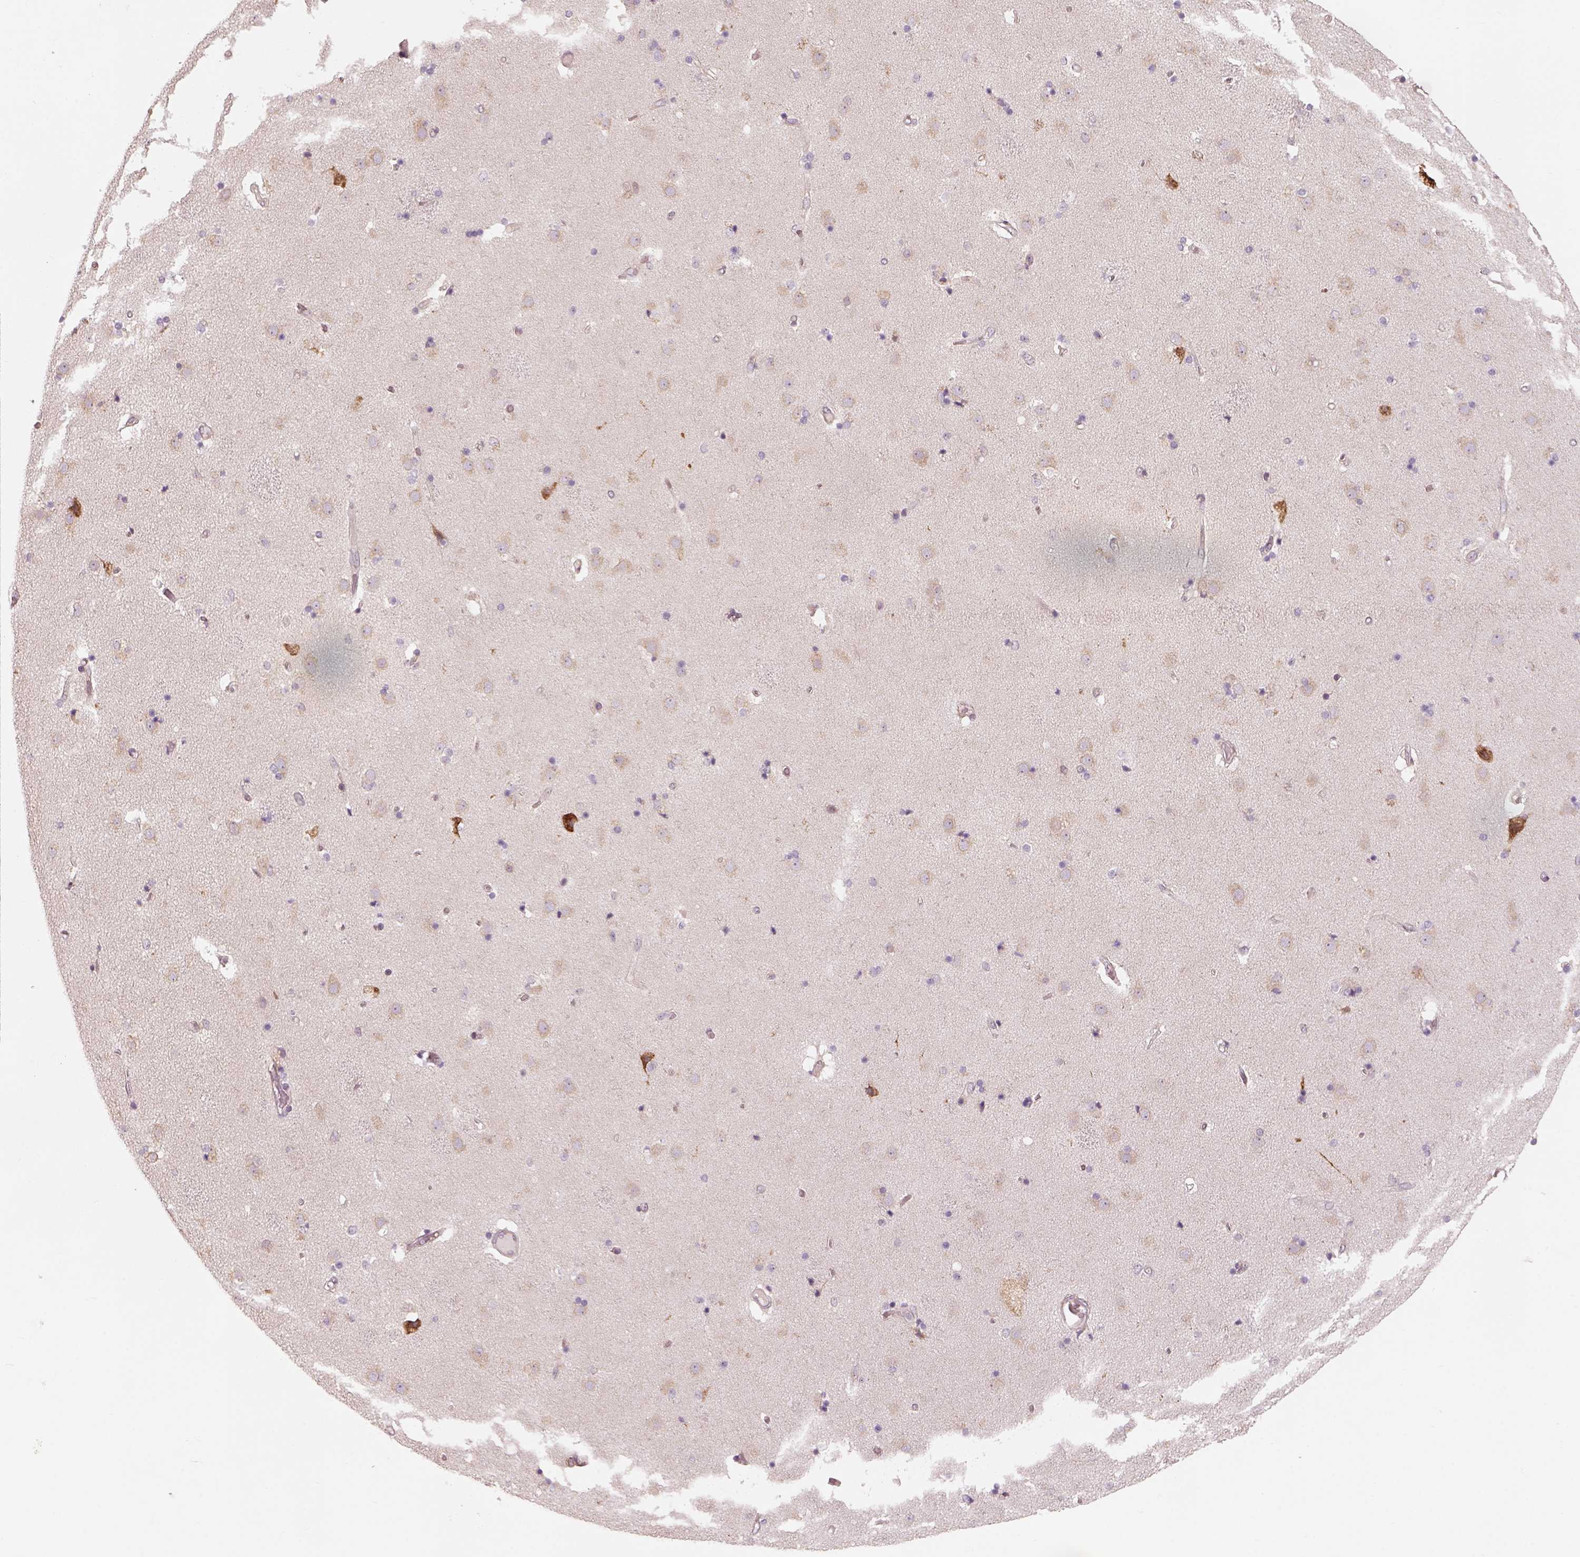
{"staining": {"intensity": "negative", "quantity": "none", "location": "none"}, "tissue": "caudate", "cell_type": "Glial cells", "image_type": "normal", "snomed": [{"axis": "morphology", "description": "Normal tissue, NOS"}, {"axis": "topography", "description": "Lateral ventricle wall"}], "caption": "Image shows no protein expression in glial cells of unremarkable caudate. (DAB immunohistochemistry (IHC), high magnification).", "gene": "CDS1", "patient": {"sex": "female", "age": 71}}